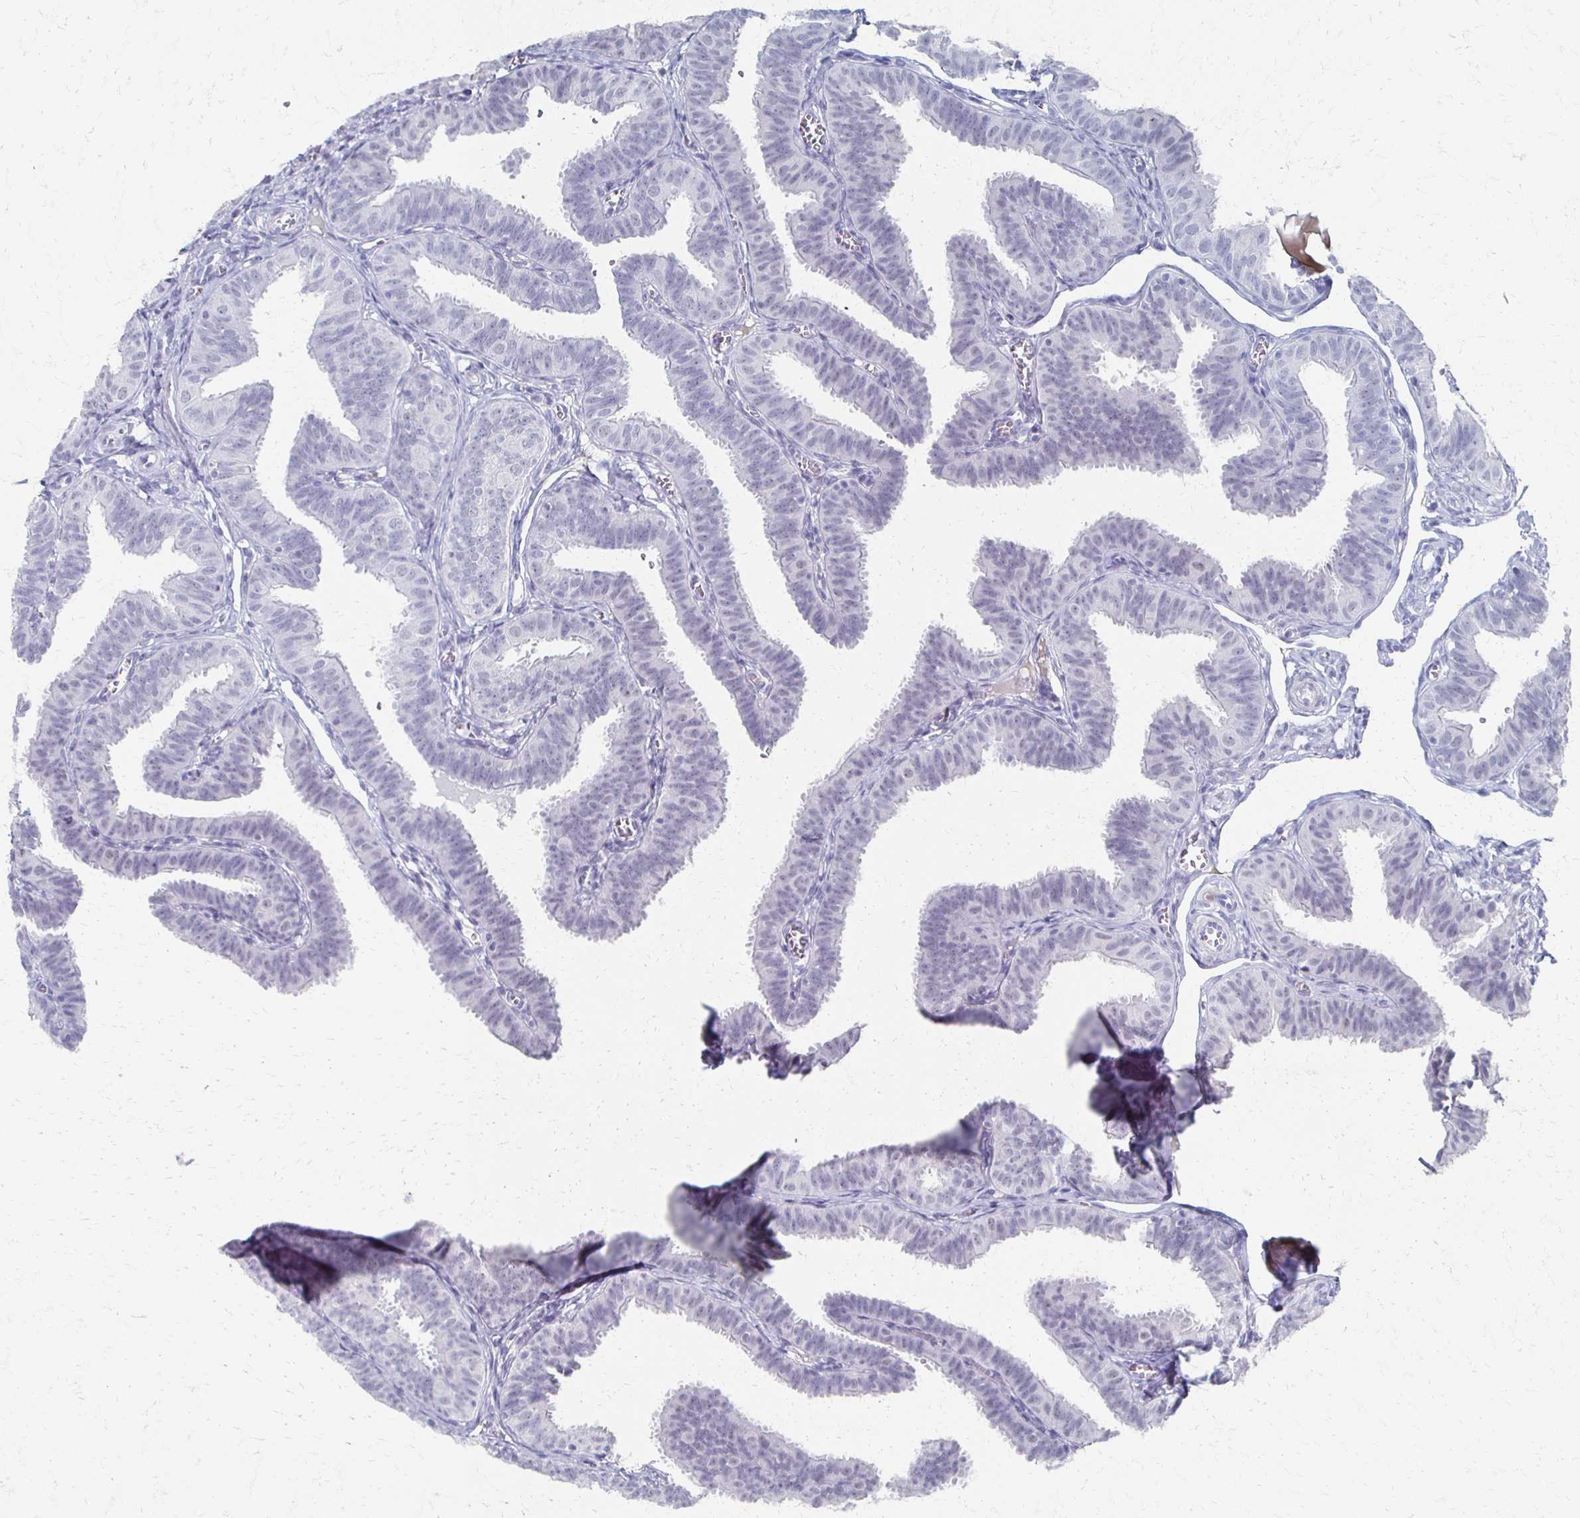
{"staining": {"intensity": "negative", "quantity": "none", "location": "none"}, "tissue": "fallopian tube", "cell_type": "Glandular cells", "image_type": "normal", "snomed": [{"axis": "morphology", "description": "Normal tissue, NOS"}, {"axis": "topography", "description": "Fallopian tube"}], "caption": "This histopathology image is of benign fallopian tube stained with immunohistochemistry (IHC) to label a protein in brown with the nuclei are counter-stained blue. There is no positivity in glandular cells.", "gene": "CXCR2", "patient": {"sex": "female", "age": 25}}